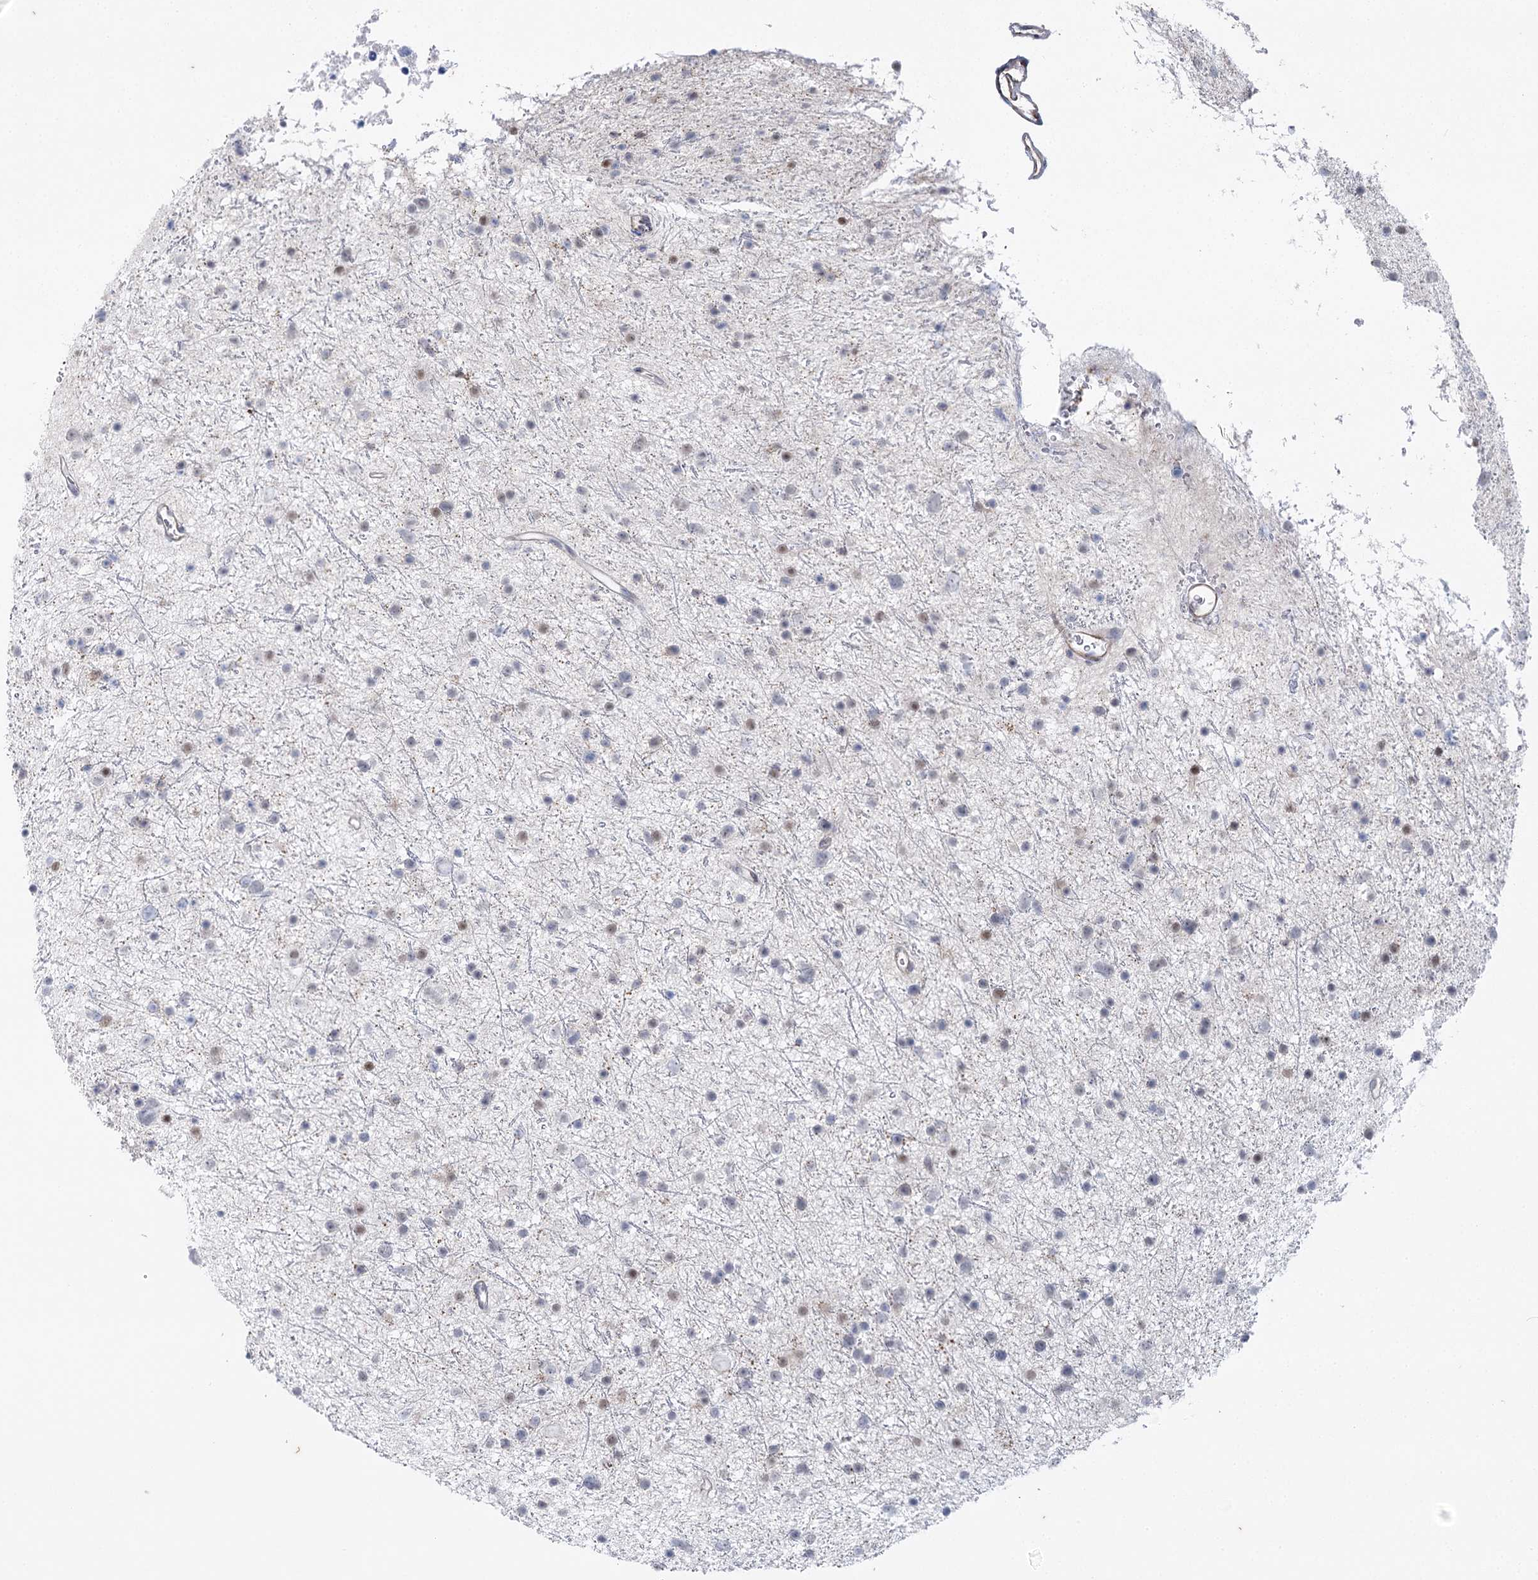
{"staining": {"intensity": "negative", "quantity": "none", "location": "none"}, "tissue": "glioma", "cell_type": "Tumor cells", "image_type": "cancer", "snomed": [{"axis": "morphology", "description": "Glioma, malignant, Low grade"}, {"axis": "topography", "description": "Cerebral cortex"}], "caption": "Image shows no protein expression in tumor cells of glioma tissue. Brightfield microscopy of immunohistochemistry stained with DAB (brown) and hematoxylin (blue), captured at high magnification.", "gene": "AGXT2", "patient": {"sex": "female", "age": 39}}